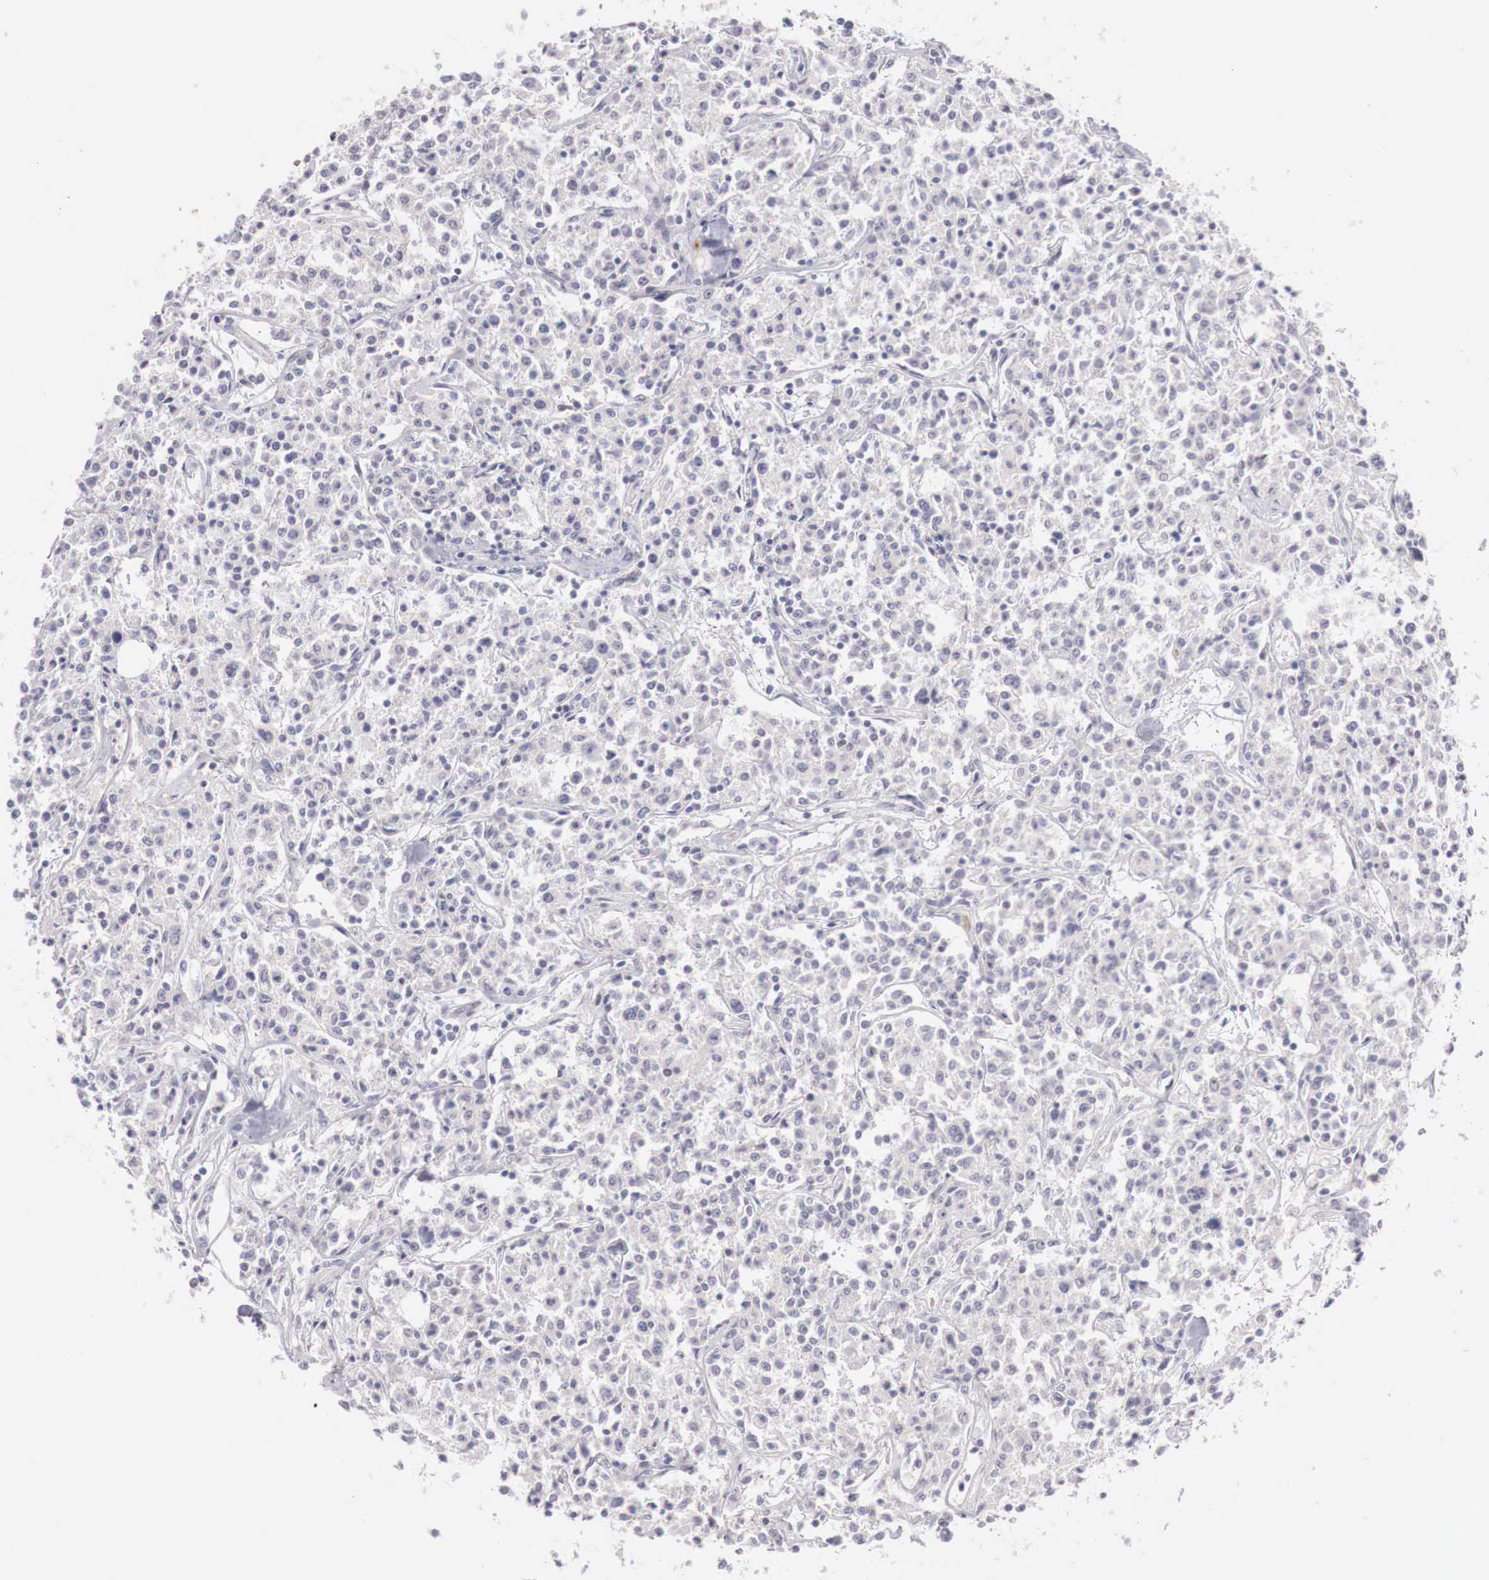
{"staining": {"intensity": "negative", "quantity": "none", "location": "none"}, "tissue": "lymphoma", "cell_type": "Tumor cells", "image_type": "cancer", "snomed": [{"axis": "morphology", "description": "Malignant lymphoma, non-Hodgkin's type, Low grade"}, {"axis": "topography", "description": "Small intestine"}], "caption": "DAB immunohistochemical staining of human malignant lymphoma, non-Hodgkin's type (low-grade) exhibits no significant positivity in tumor cells.", "gene": "GATA1", "patient": {"sex": "female", "age": 59}}